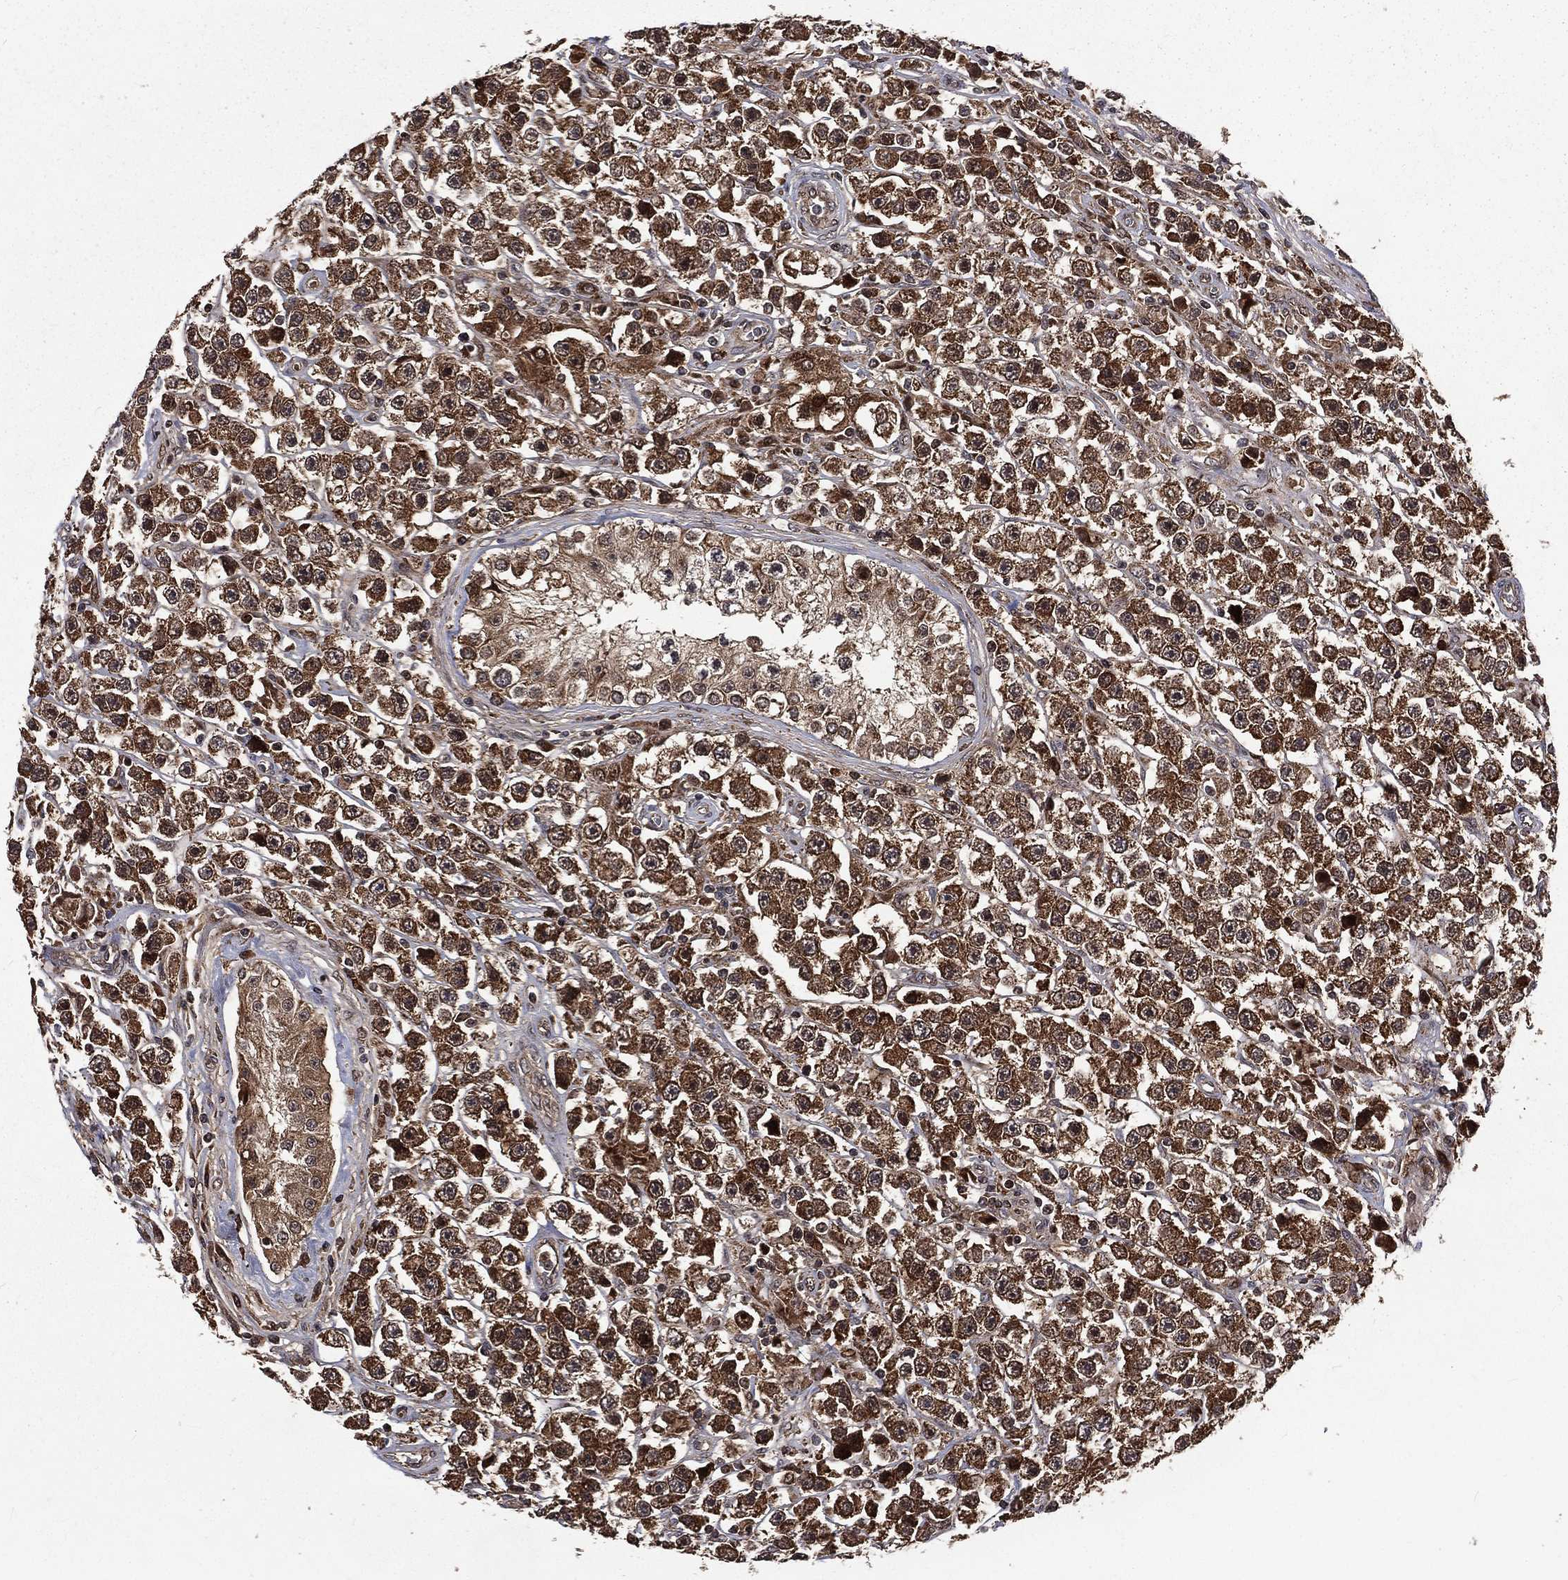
{"staining": {"intensity": "moderate", "quantity": ">75%", "location": "cytoplasmic/membranous"}, "tissue": "testis cancer", "cell_type": "Tumor cells", "image_type": "cancer", "snomed": [{"axis": "morphology", "description": "Seminoma, NOS"}, {"axis": "topography", "description": "Testis"}], "caption": "Immunohistochemical staining of testis cancer (seminoma) shows moderate cytoplasmic/membranous protein staining in about >75% of tumor cells.", "gene": "LENG8", "patient": {"sex": "male", "age": 45}}